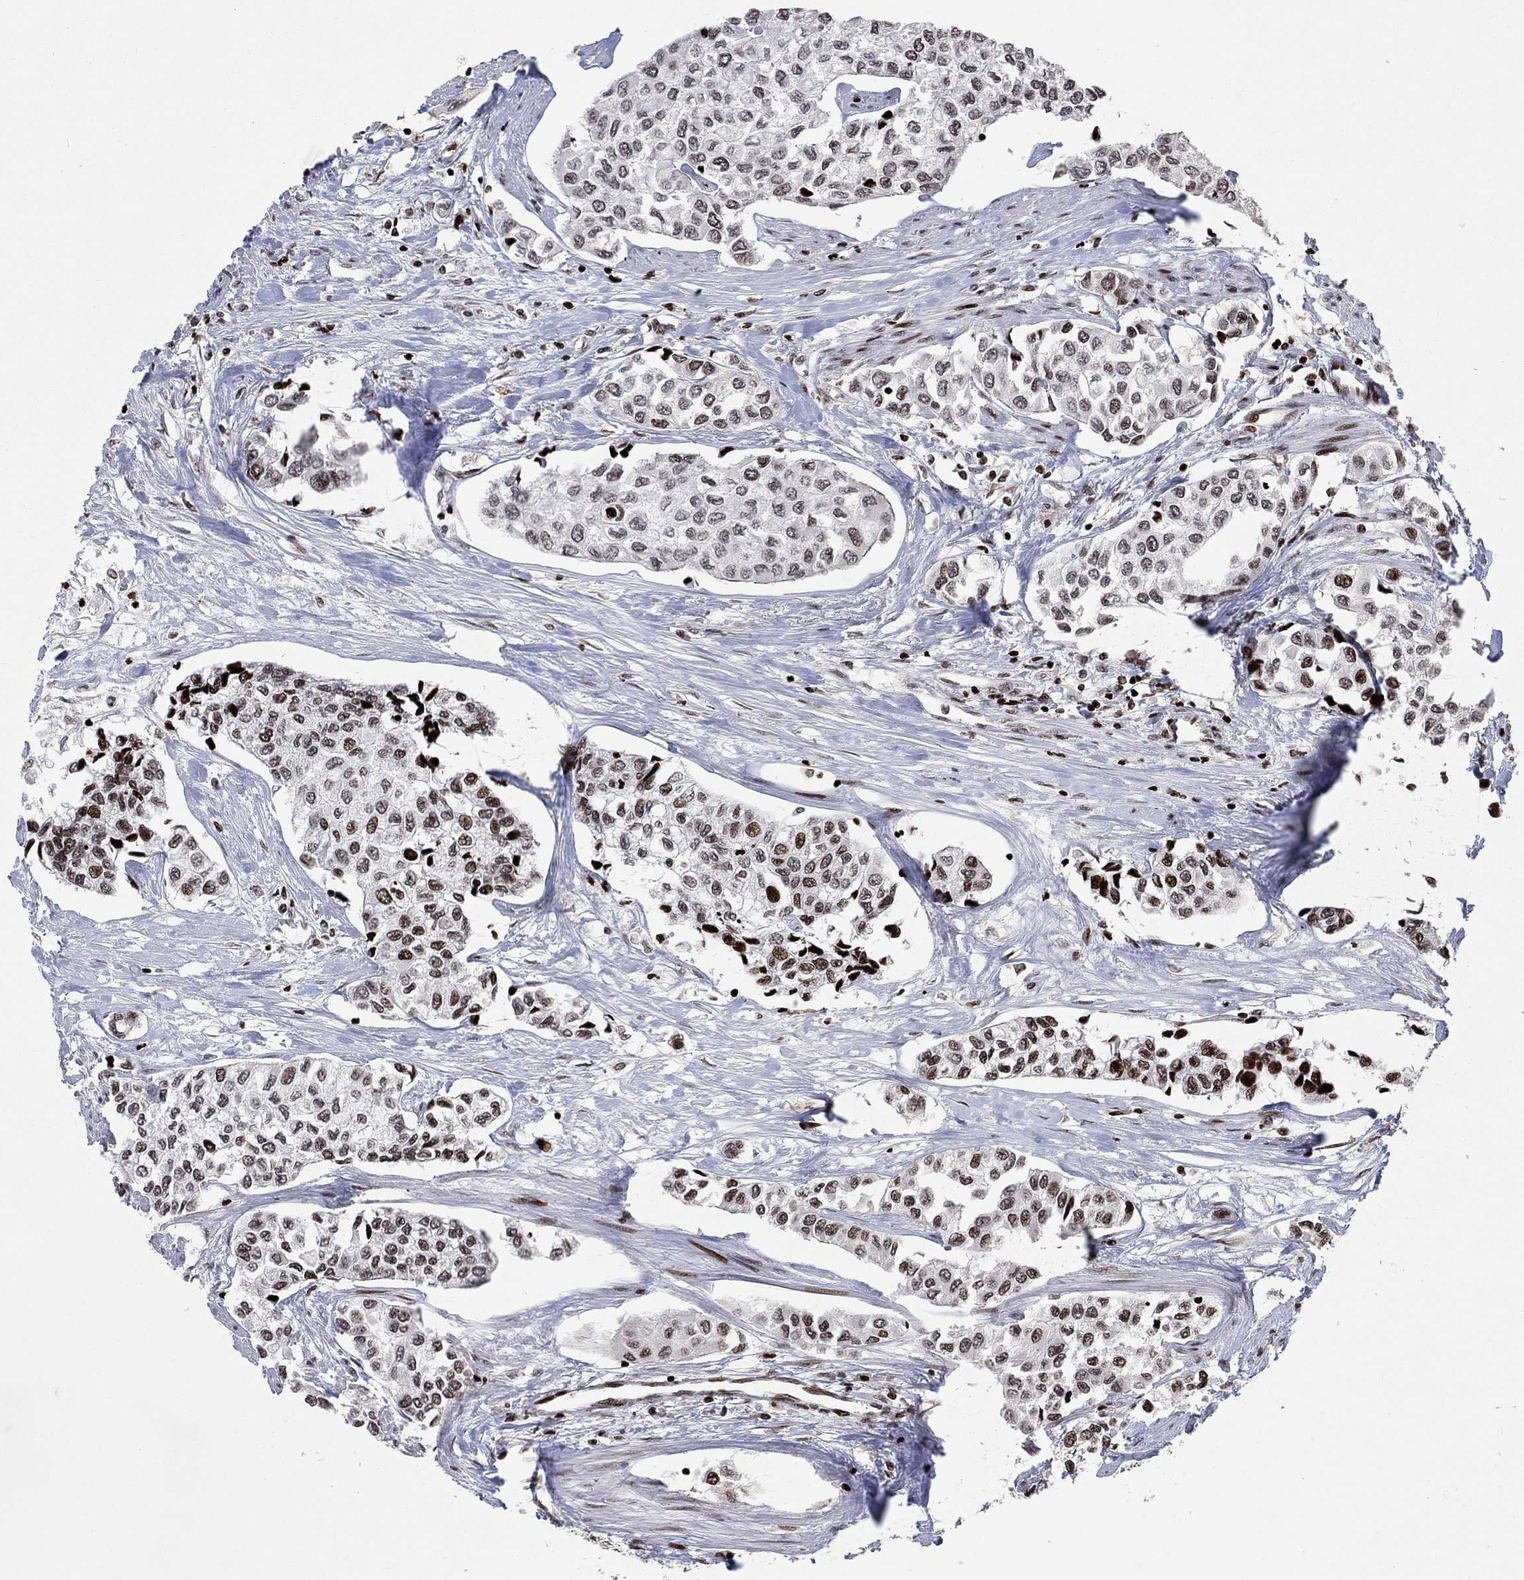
{"staining": {"intensity": "strong", "quantity": "<25%", "location": "nuclear"}, "tissue": "urothelial cancer", "cell_type": "Tumor cells", "image_type": "cancer", "snomed": [{"axis": "morphology", "description": "Urothelial carcinoma, High grade"}, {"axis": "topography", "description": "Urinary bladder"}], "caption": "Immunohistochemical staining of urothelial cancer shows medium levels of strong nuclear expression in about <25% of tumor cells. The staining is performed using DAB brown chromogen to label protein expression. The nuclei are counter-stained blue using hematoxylin.", "gene": "SRSF3", "patient": {"sex": "male", "age": 73}}